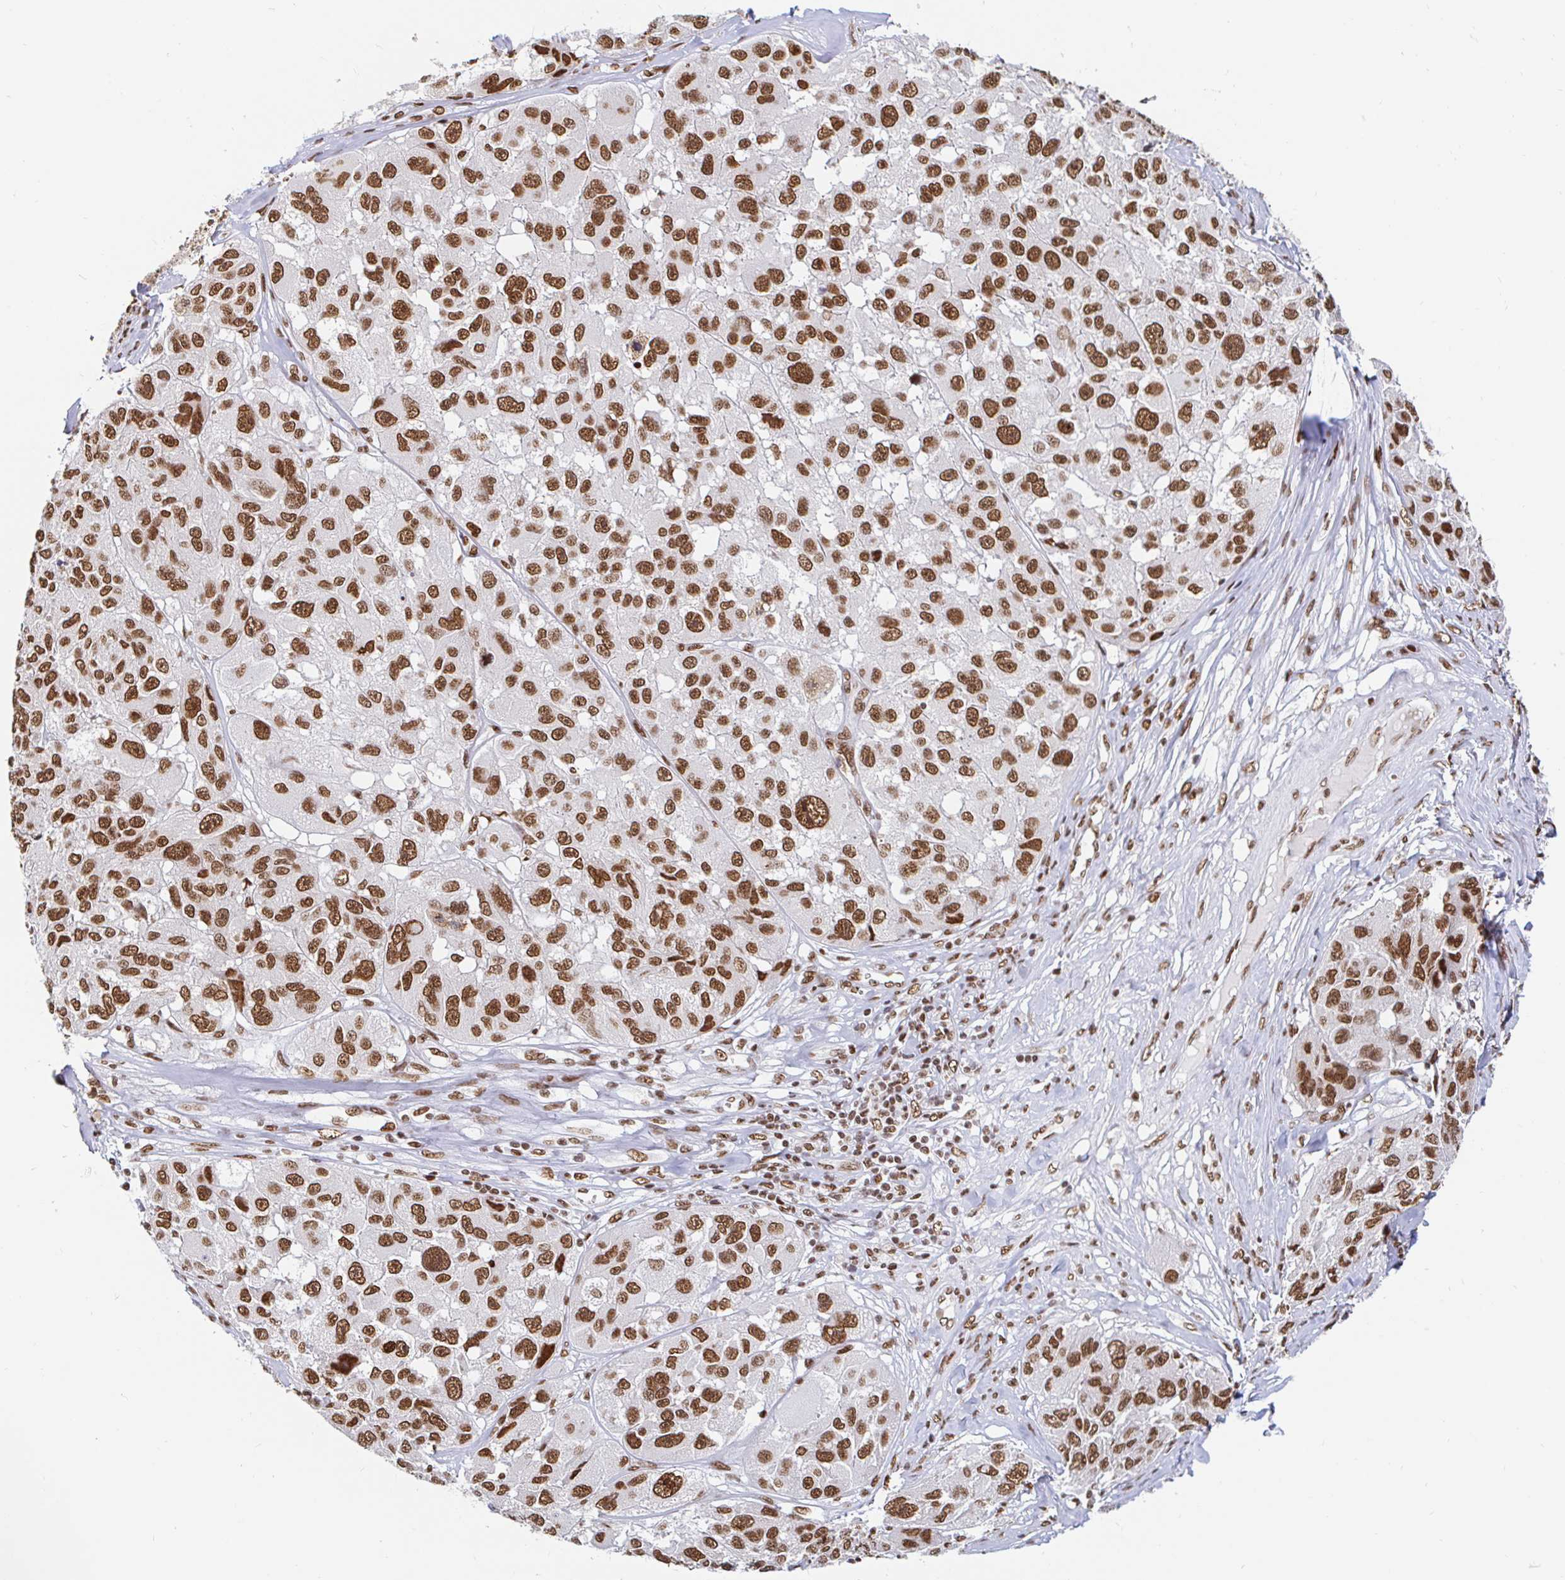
{"staining": {"intensity": "moderate", "quantity": "25%-75%", "location": "nuclear"}, "tissue": "melanoma", "cell_type": "Tumor cells", "image_type": "cancer", "snomed": [{"axis": "morphology", "description": "Malignant melanoma, NOS"}, {"axis": "topography", "description": "Skin"}], "caption": "Human melanoma stained with a protein marker displays moderate staining in tumor cells.", "gene": "RBMX", "patient": {"sex": "female", "age": 66}}